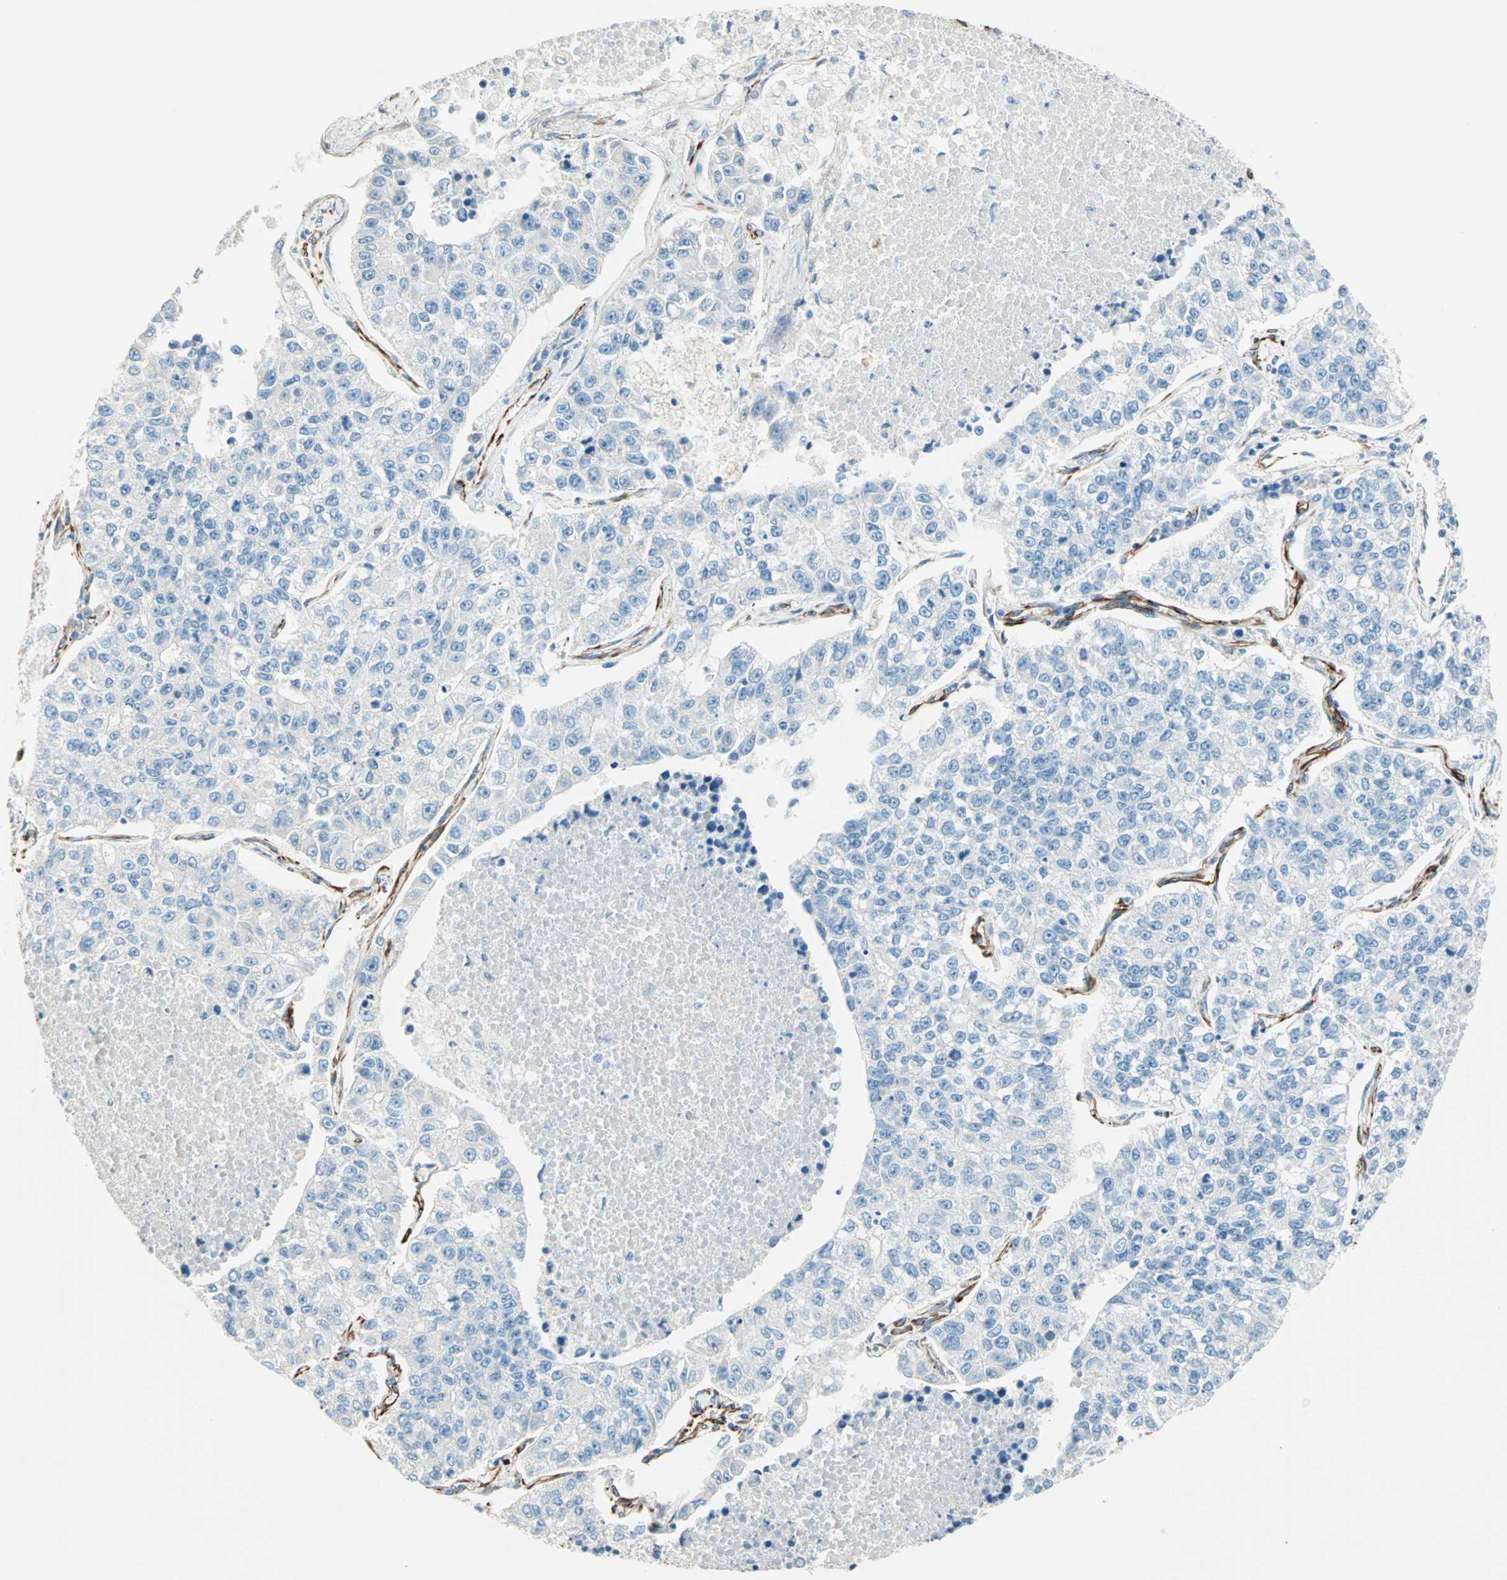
{"staining": {"intensity": "negative", "quantity": "none", "location": "none"}, "tissue": "lung cancer", "cell_type": "Tumor cells", "image_type": "cancer", "snomed": [{"axis": "morphology", "description": "Adenocarcinoma, NOS"}, {"axis": "topography", "description": "Lung"}], "caption": "An immunohistochemistry micrograph of lung adenocarcinoma is shown. There is no staining in tumor cells of lung adenocarcinoma. (DAB immunohistochemistry with hematoxylin counter stain).", "gene": "NES", "patient": {"sex": "male", "age": 49}}